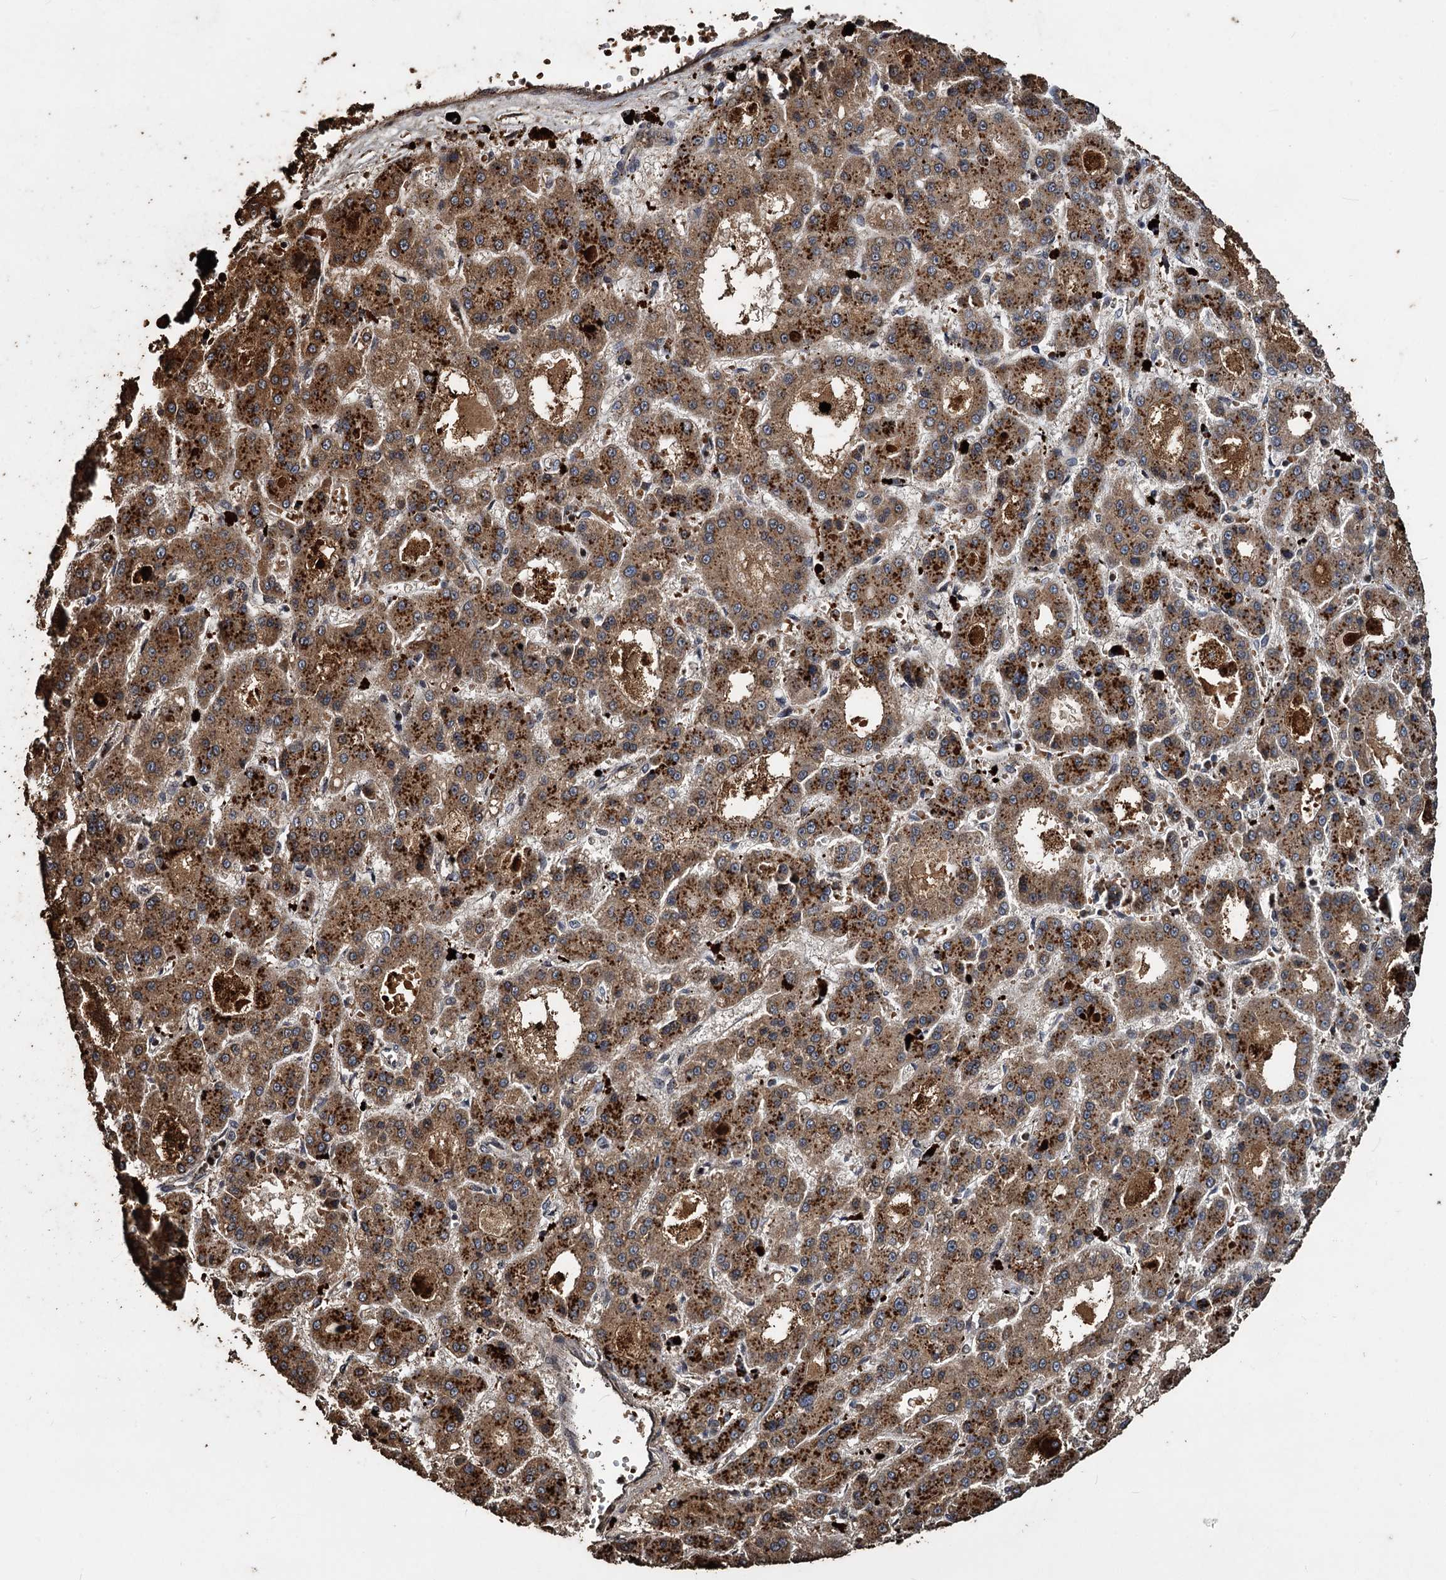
{"staining": {"intensity": "moderate", "quantity": ">75%", "location": "cytoplasmic/membranous"}, "tissue": "liver cancer", "cell_type": "Tumor cells", "image_type": "cancer", "snomed": [{"axis": "morphology", "description": "Carcinoma, Hepatocellular, NOS"}, {"axis": "topography", "description": "Liver"}], "caption": "Liver cancer (hepatocellular carcinoma) tissue reveals moderate cytoplasmic/membranous staining in about >75% of tumor cells, visualized by immunohistochemistry.", "gene": "NOTCH2NLA", "patient": {"sex": "male", "age": 70}}